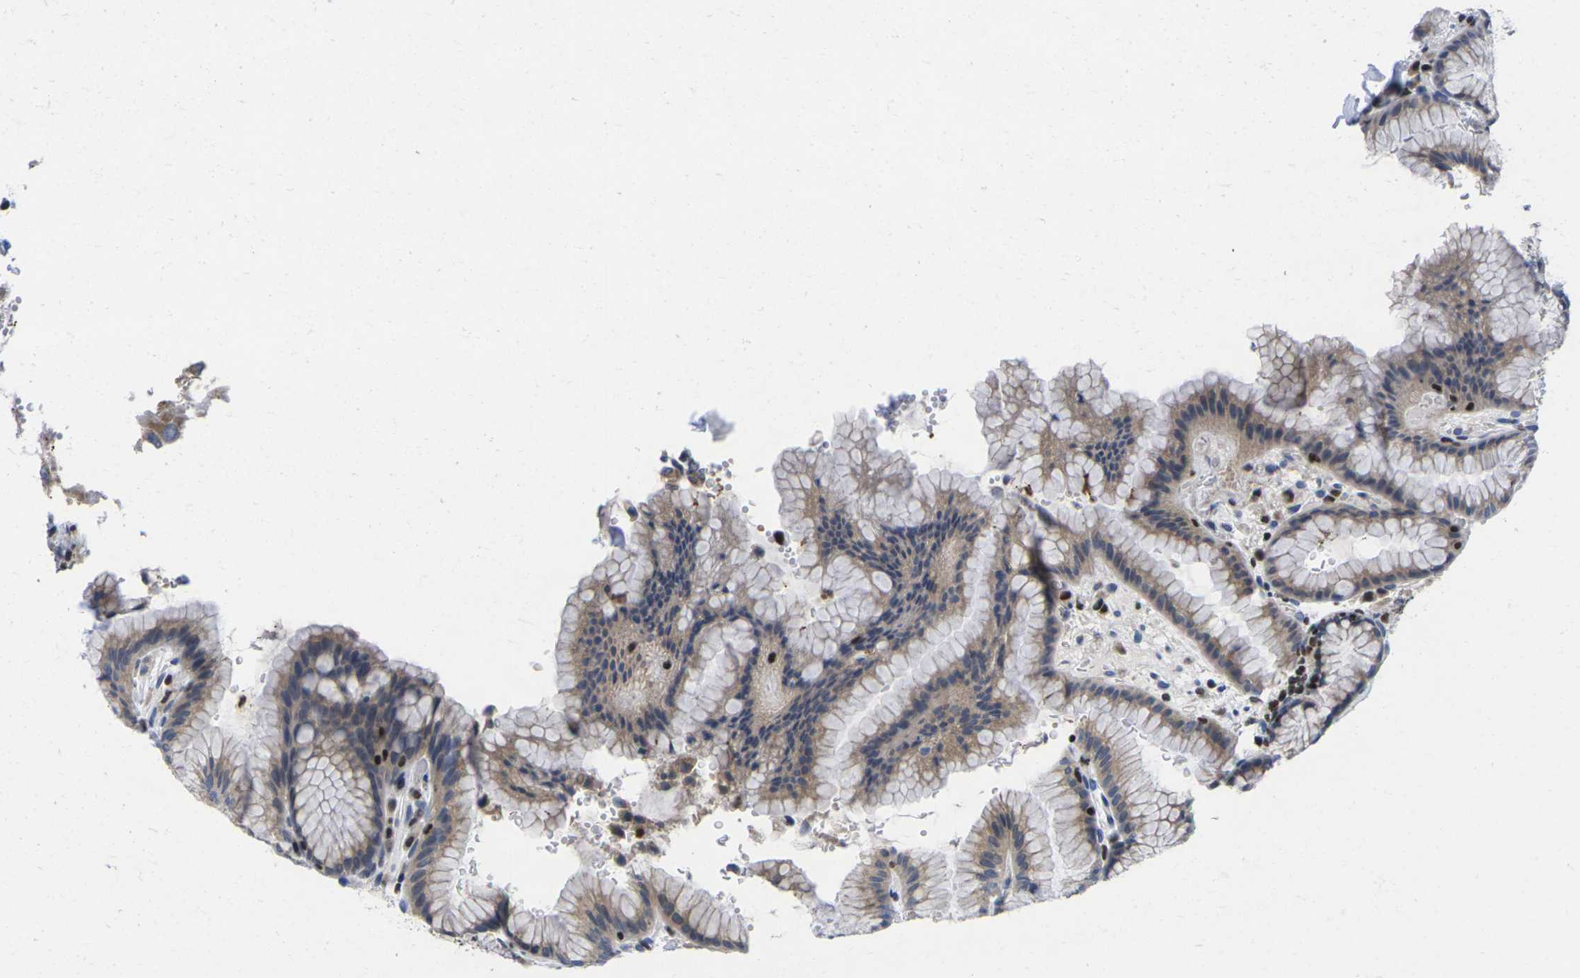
{"staining": {"intensity": "weak", "quantity": "25%-75%", "location": "cytoplasmic/membranous"}, "tissue": "stomach", "cell_type": "Glandular cells", "image_type": "normal", "snomed": [{"axis": "morphology", "description": "Normal tissue, NOS"}, {"axis": "topography", "description": "Stomach, lower"}], "caption": "High-power microscopy captured an immunohistochemistry (IHC) image of unremarkable stomach, revealing weak cytoplasmic/membranous staining in about 25%-75% of glandular cells.", "gene": "IKZF1", "patient": {"sex": "male", "age": 52}}